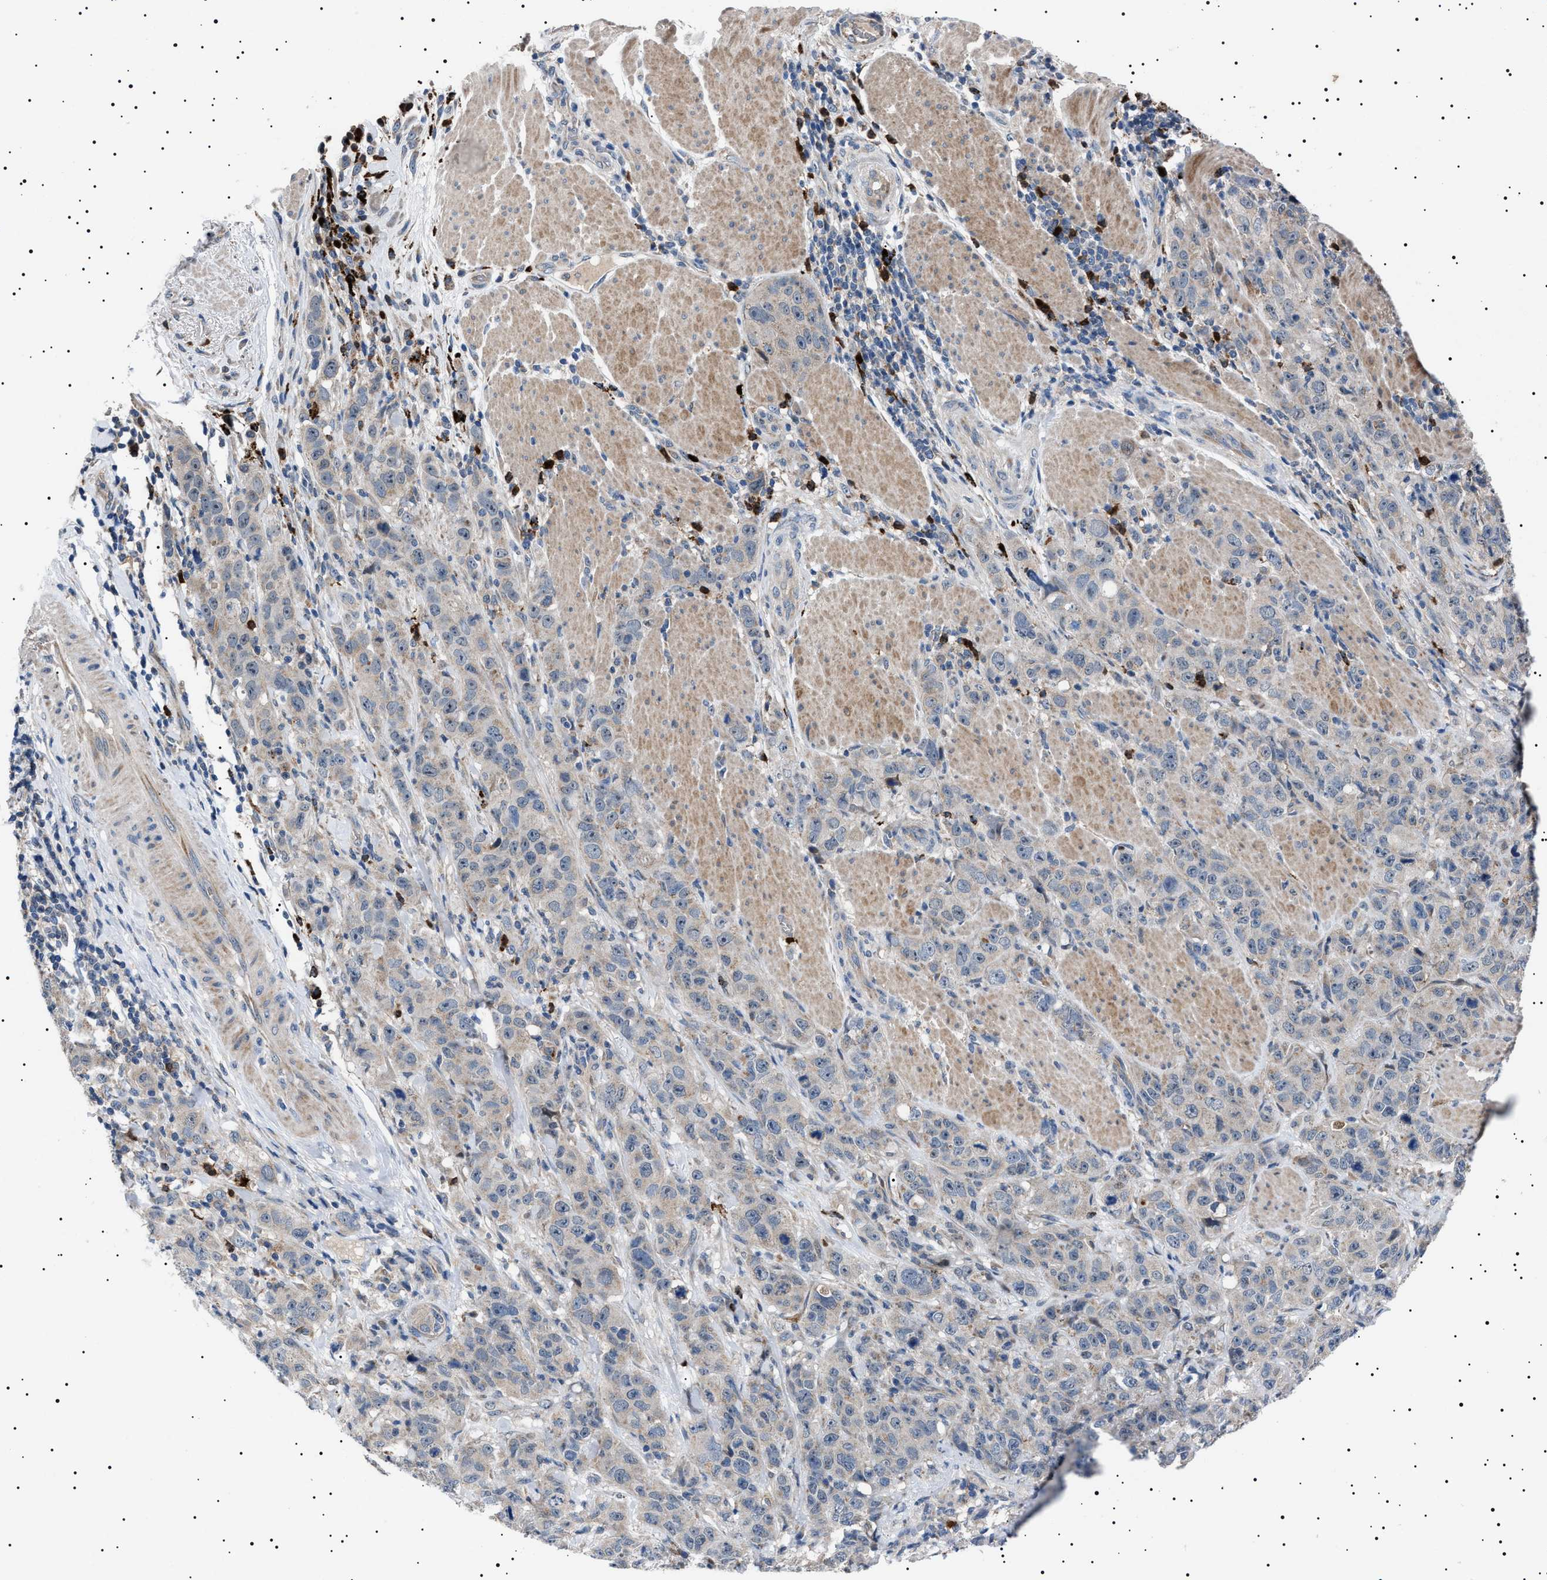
{"staining": {"intensity": "negative", "quantity": "none", "location": "none"}, "tissue": "stomach cancer", "cell_type": "Tumor cells", "image_type": "cancer", "snomed": [{"axis": "morphology", "description": "Adenocarcinoma, NOS"}, {"axis": "topography", "description": "Stomach"}], "caption": "Protein analysis of stomach cancer (adenocarcinoma) shows no significant expression in tumor cells.", "gene": "PTRH1", "patient": {"sex": "male", "age": 48}}